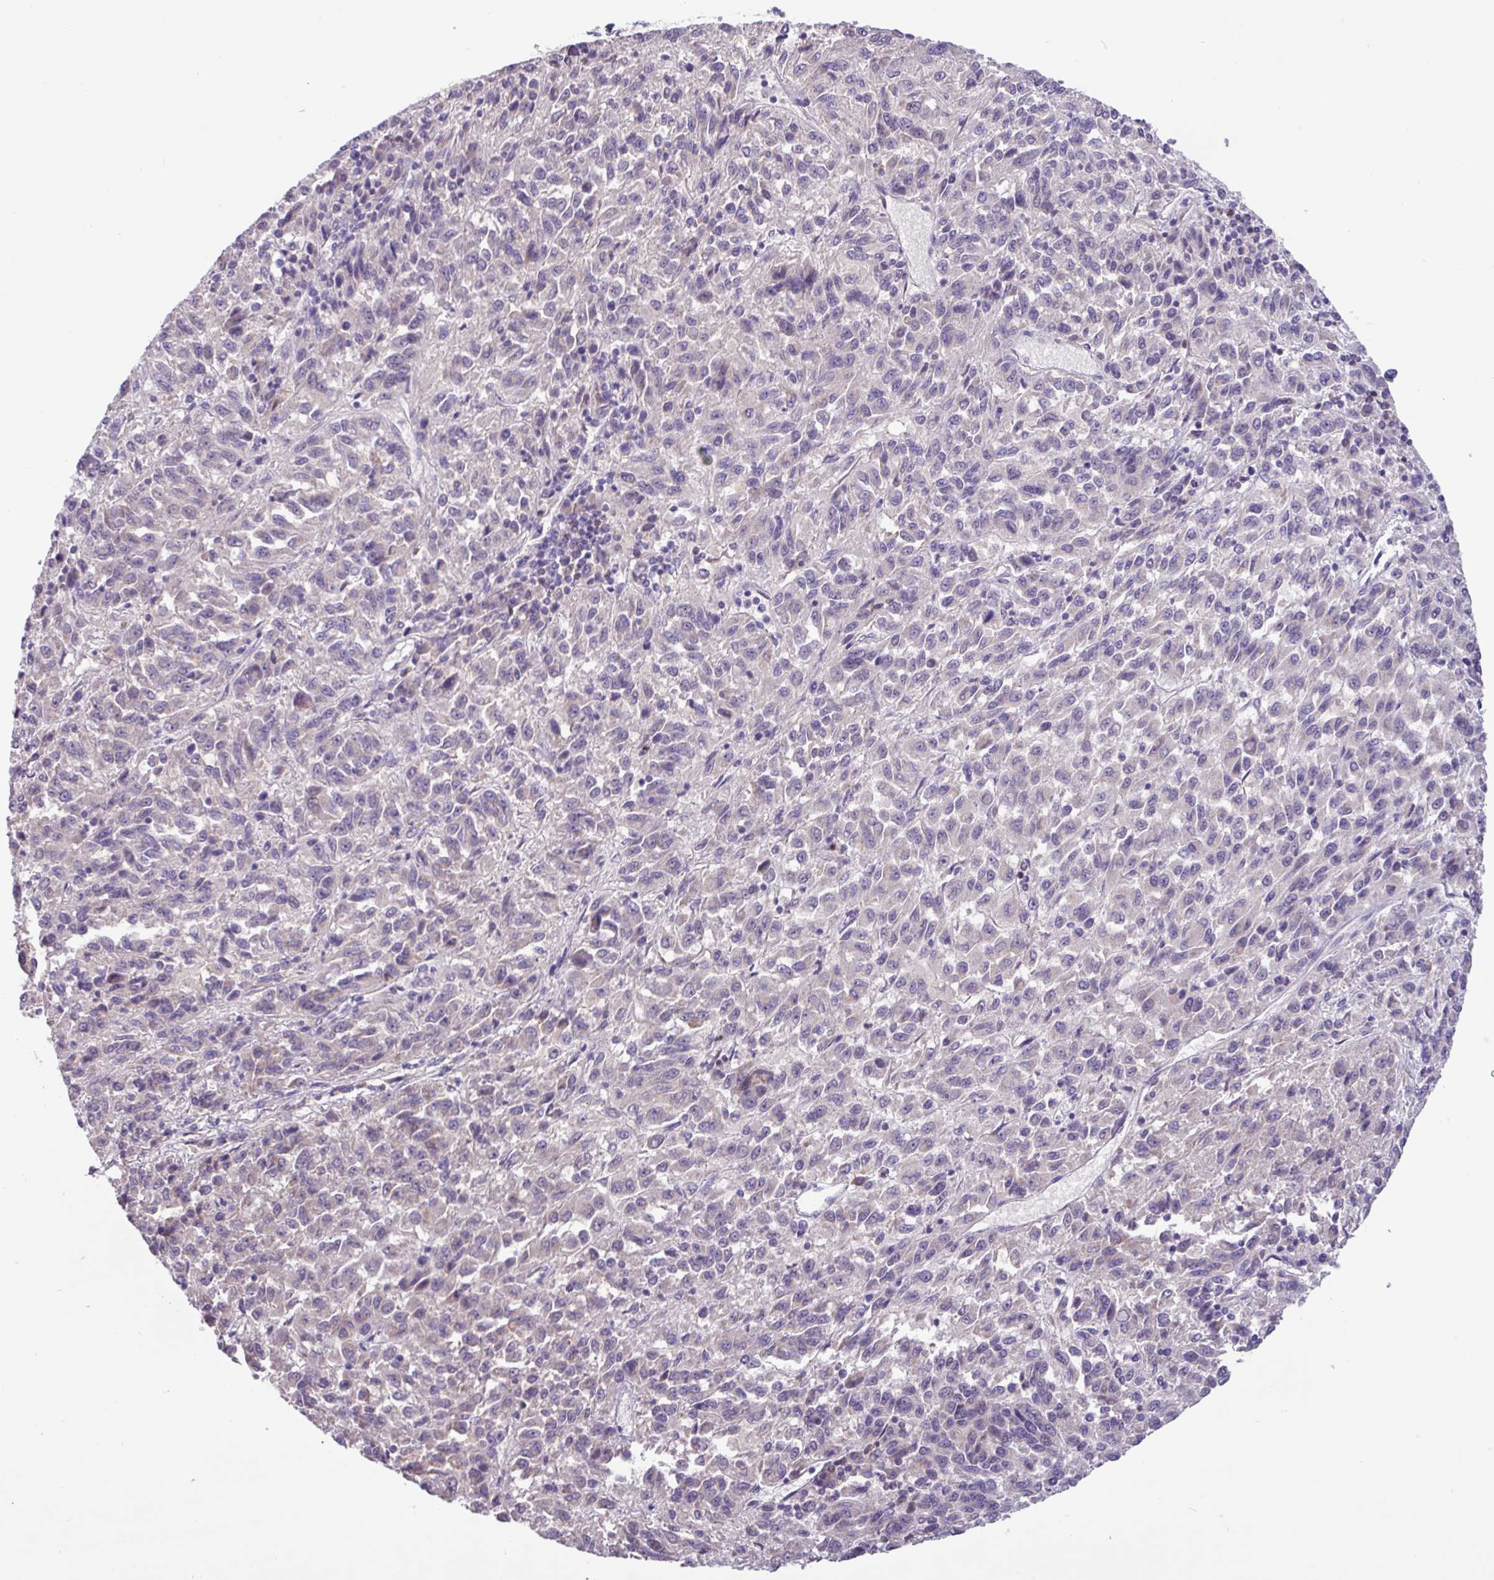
{"staining": {"intensity": "negative", "quantity": "none", "location": "none"}, "tissue": "melanoma", "cell_type": "Tumor cells", "image_type": "cancer", "snomed": [{"axis": "morphology", "description": "Malignant melanoma, Metastatic site"}, {"axis": "topography", "description": "Lung"}], "caption": "This is an immunohistochemistry histopathology image of melanoma. There is no expression in tumor cells.", "gene": "PAX8", "patient": {"sex": "male", "age": 64}}